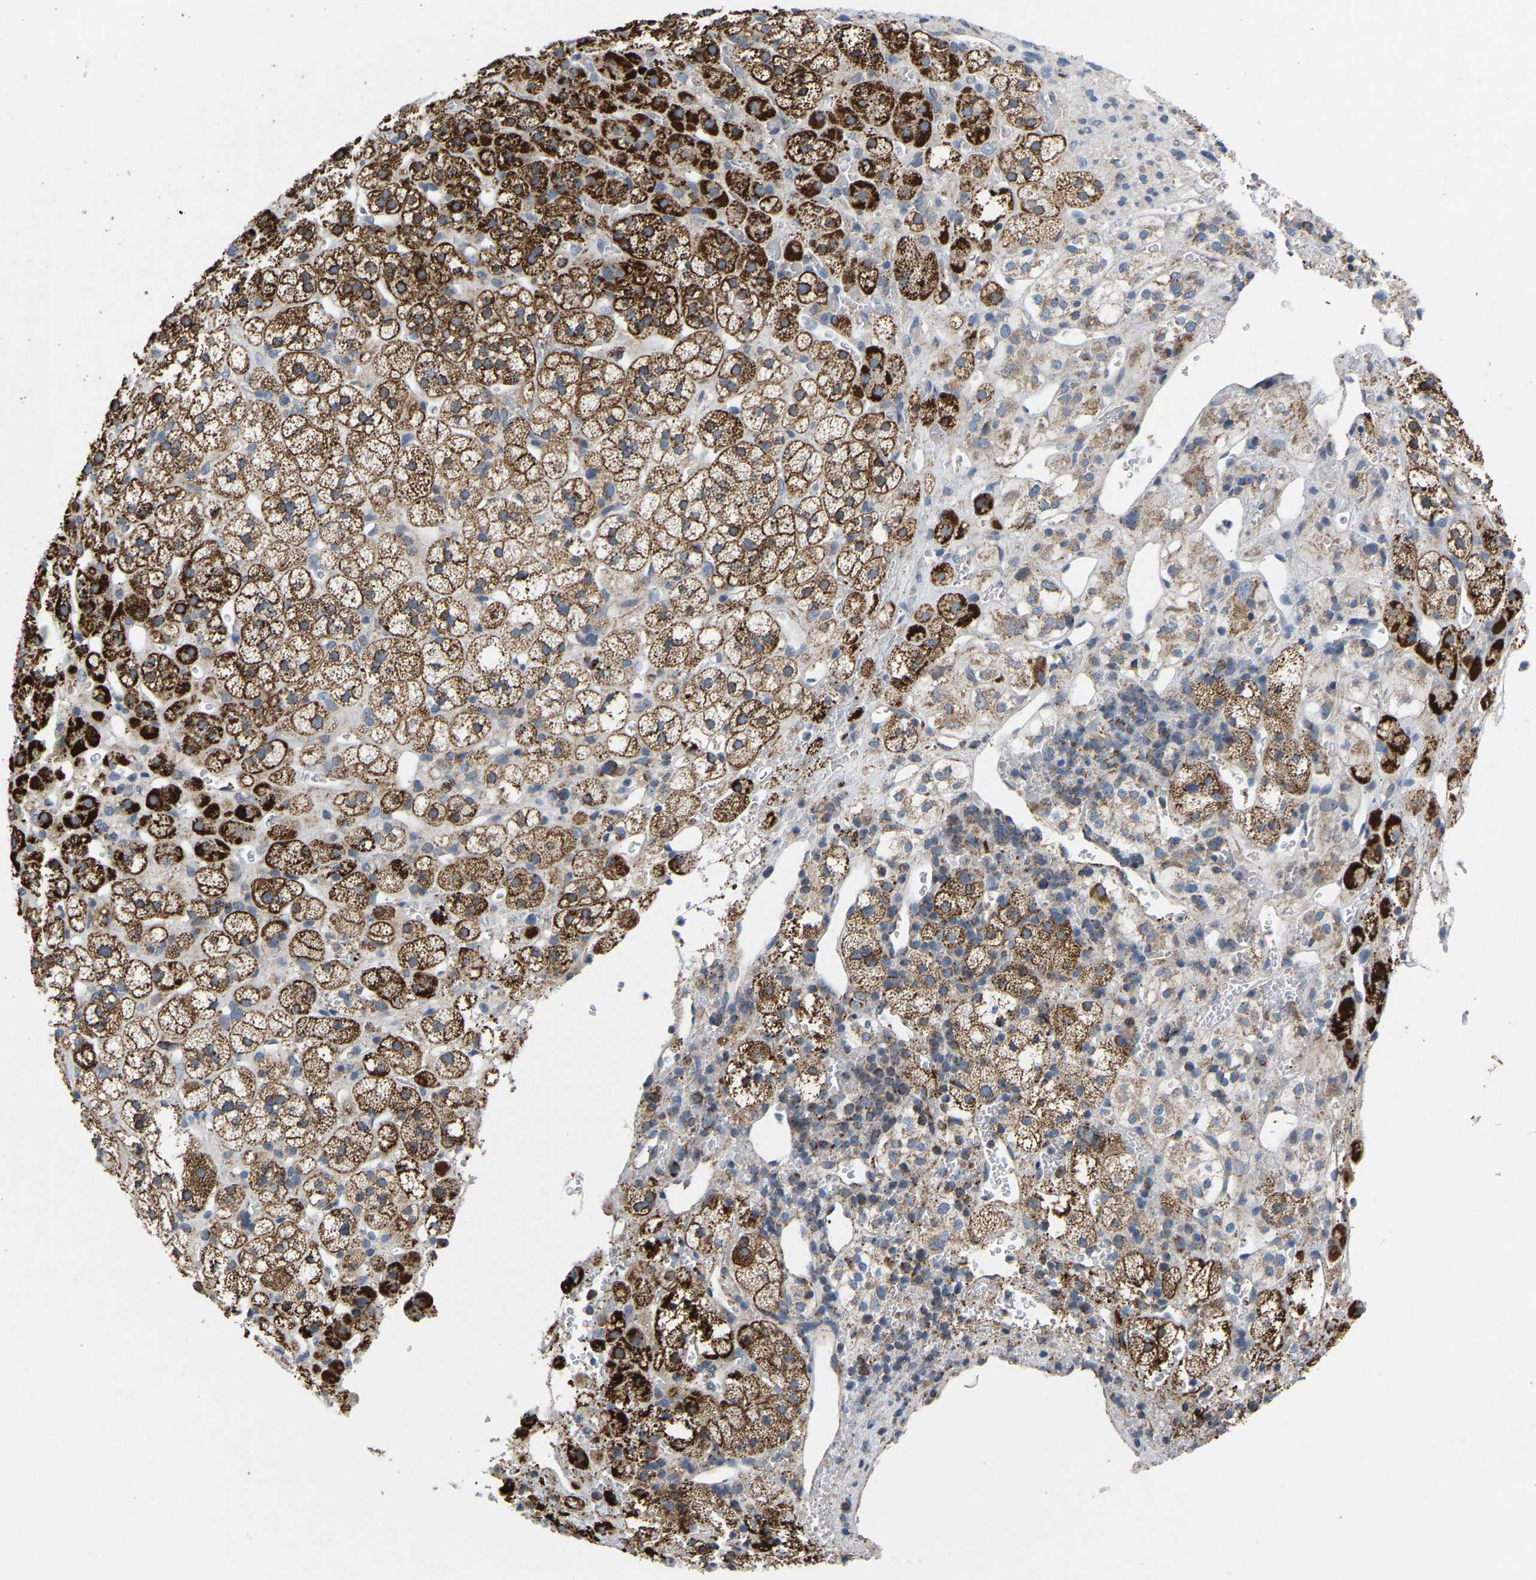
{"staining": {"intensity": "strong", "quantity": ">75%", "location": "cytoplasmic/membranous"}, "tissue": "adrenal gland", "cell_type": "Glandular cells", "image_type": "normal", "snomed": [{"axis": "morphology", "description": "Normal tissue, NOS"}, {"axis": "topography", "description": "Adrenal gland"}], "caption": "This is an image of immunohistochemistry staining of benign adrenal gland, which shows strong expression in the cytoplasmic/membranous of glandular cells.", "gene": "BCL10", "patient": {"sex": "male", "age": 56}}